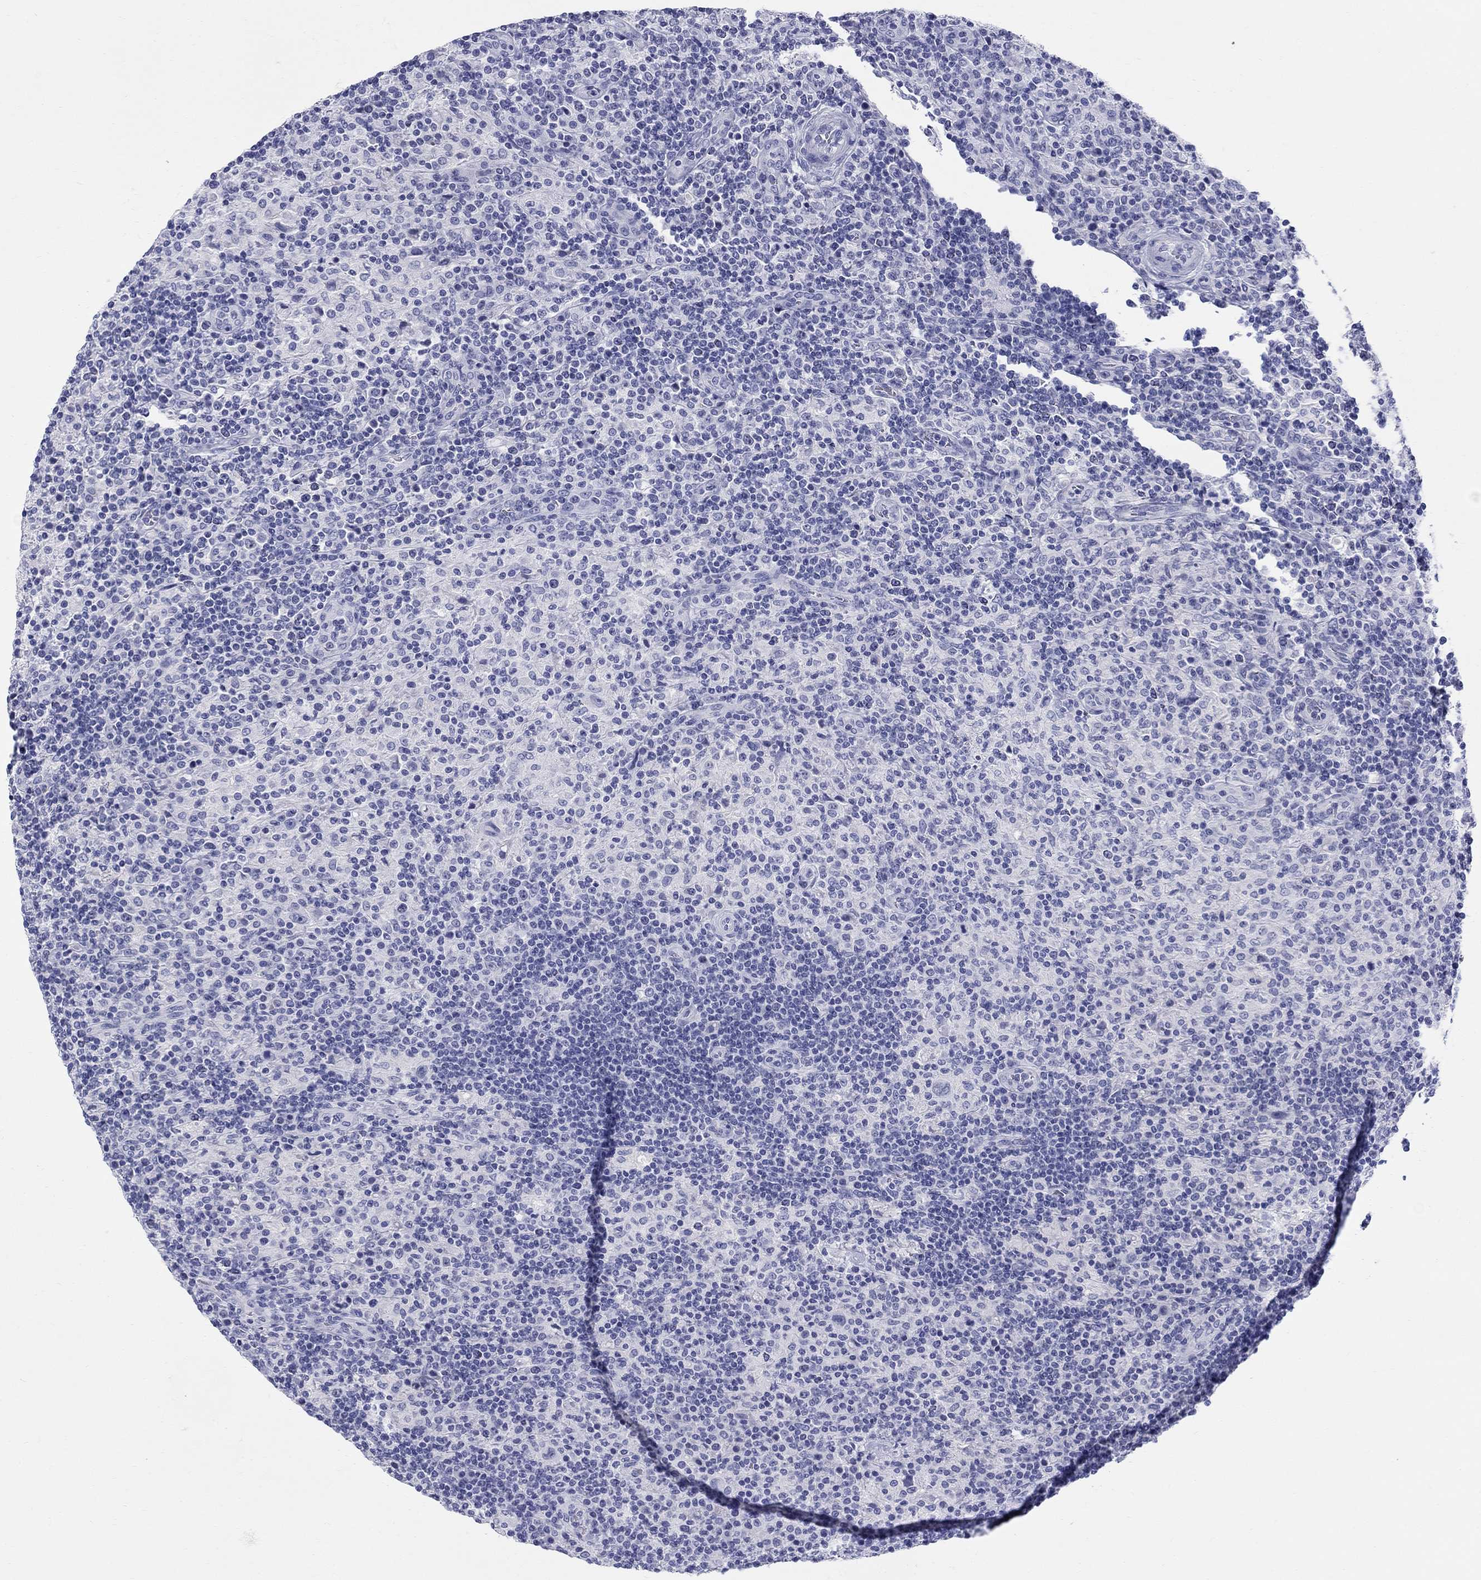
{"staining": {"intensity": "negative", "quantity": "none", "location": "none"}, "tissue": "lymphoma", "cell_type": "Tumor cells", "image_type": "cancer", "snomed": [{"axis": "morphology", "description": "Hodgkin's disease, NOS"}, {"axis": "topography", "description": "Lymph node"}], "caption": "IHC photomicrograph of human Hodgkin's disease stained for a protein (brown), which demonstrates no positivity in tumor cells.", "gene": "LAMP5", "patient": {"sex": "male", "age": 70}}